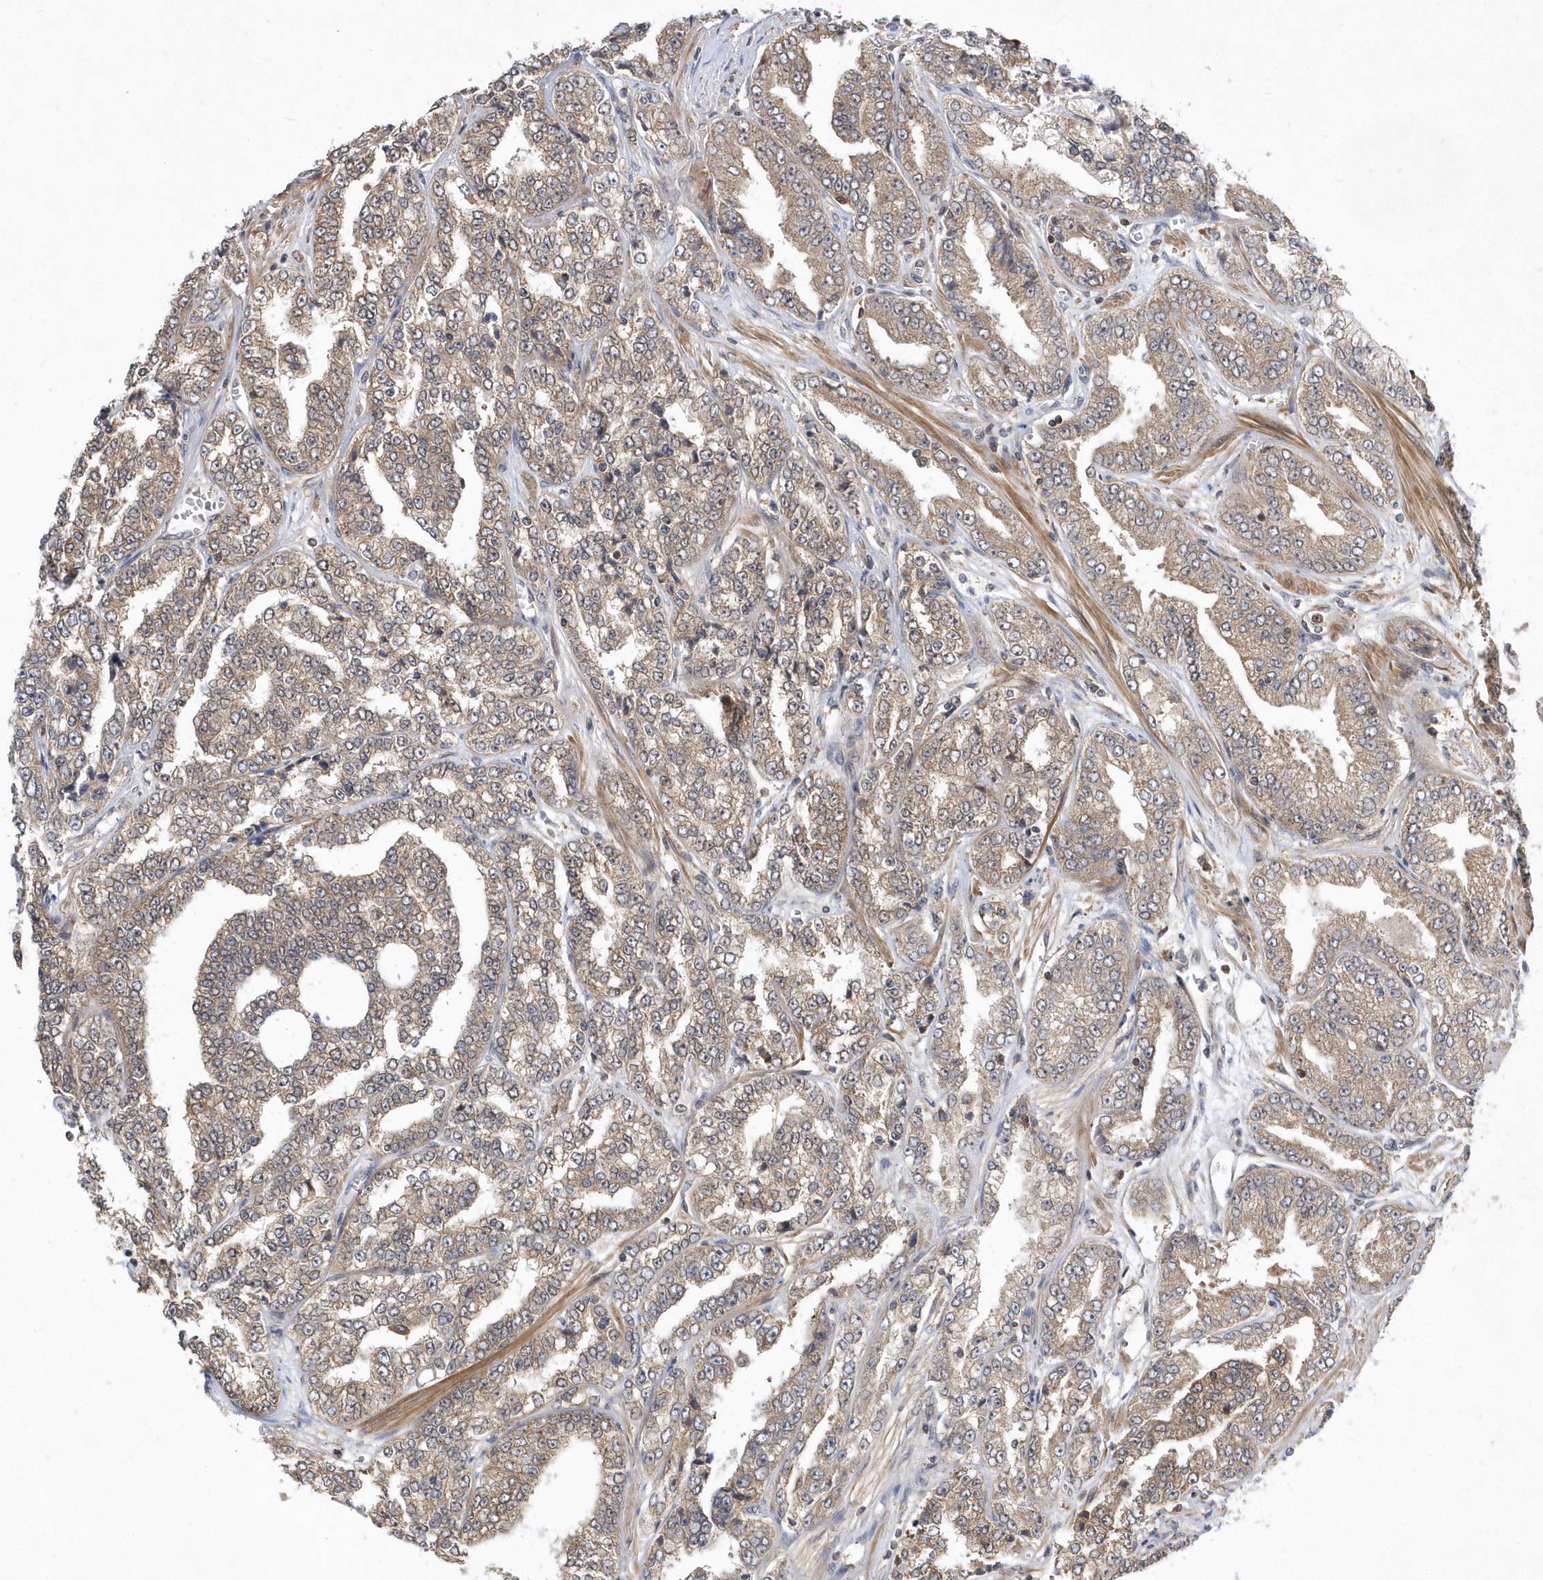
{"staining": {"intensity": "weak", "quantity": ">75%", "location": "cytoplasmic/membranous"}, "tissue": "prostate cancer", "cell_type": "Tumor cells", "image_type": "cancer", "snomed": [{"axis": "morphology", "description": "Adenocarcinoma, High grade"}, {"axis": "topography", "description": "Prostate"}], "caption": "Immunohistochemistry (DAB (3,3'-diaminobenzidine)) staining of prostate adenocarcinoma (high-grade) reveals weak cytoplasmic/membranous protein positivity in about >75% of tumor cells. (IHC, brightfield microscopy, high magnification).", "gene": "GFM2", "patient": {"sex": "male", "age": 71}}